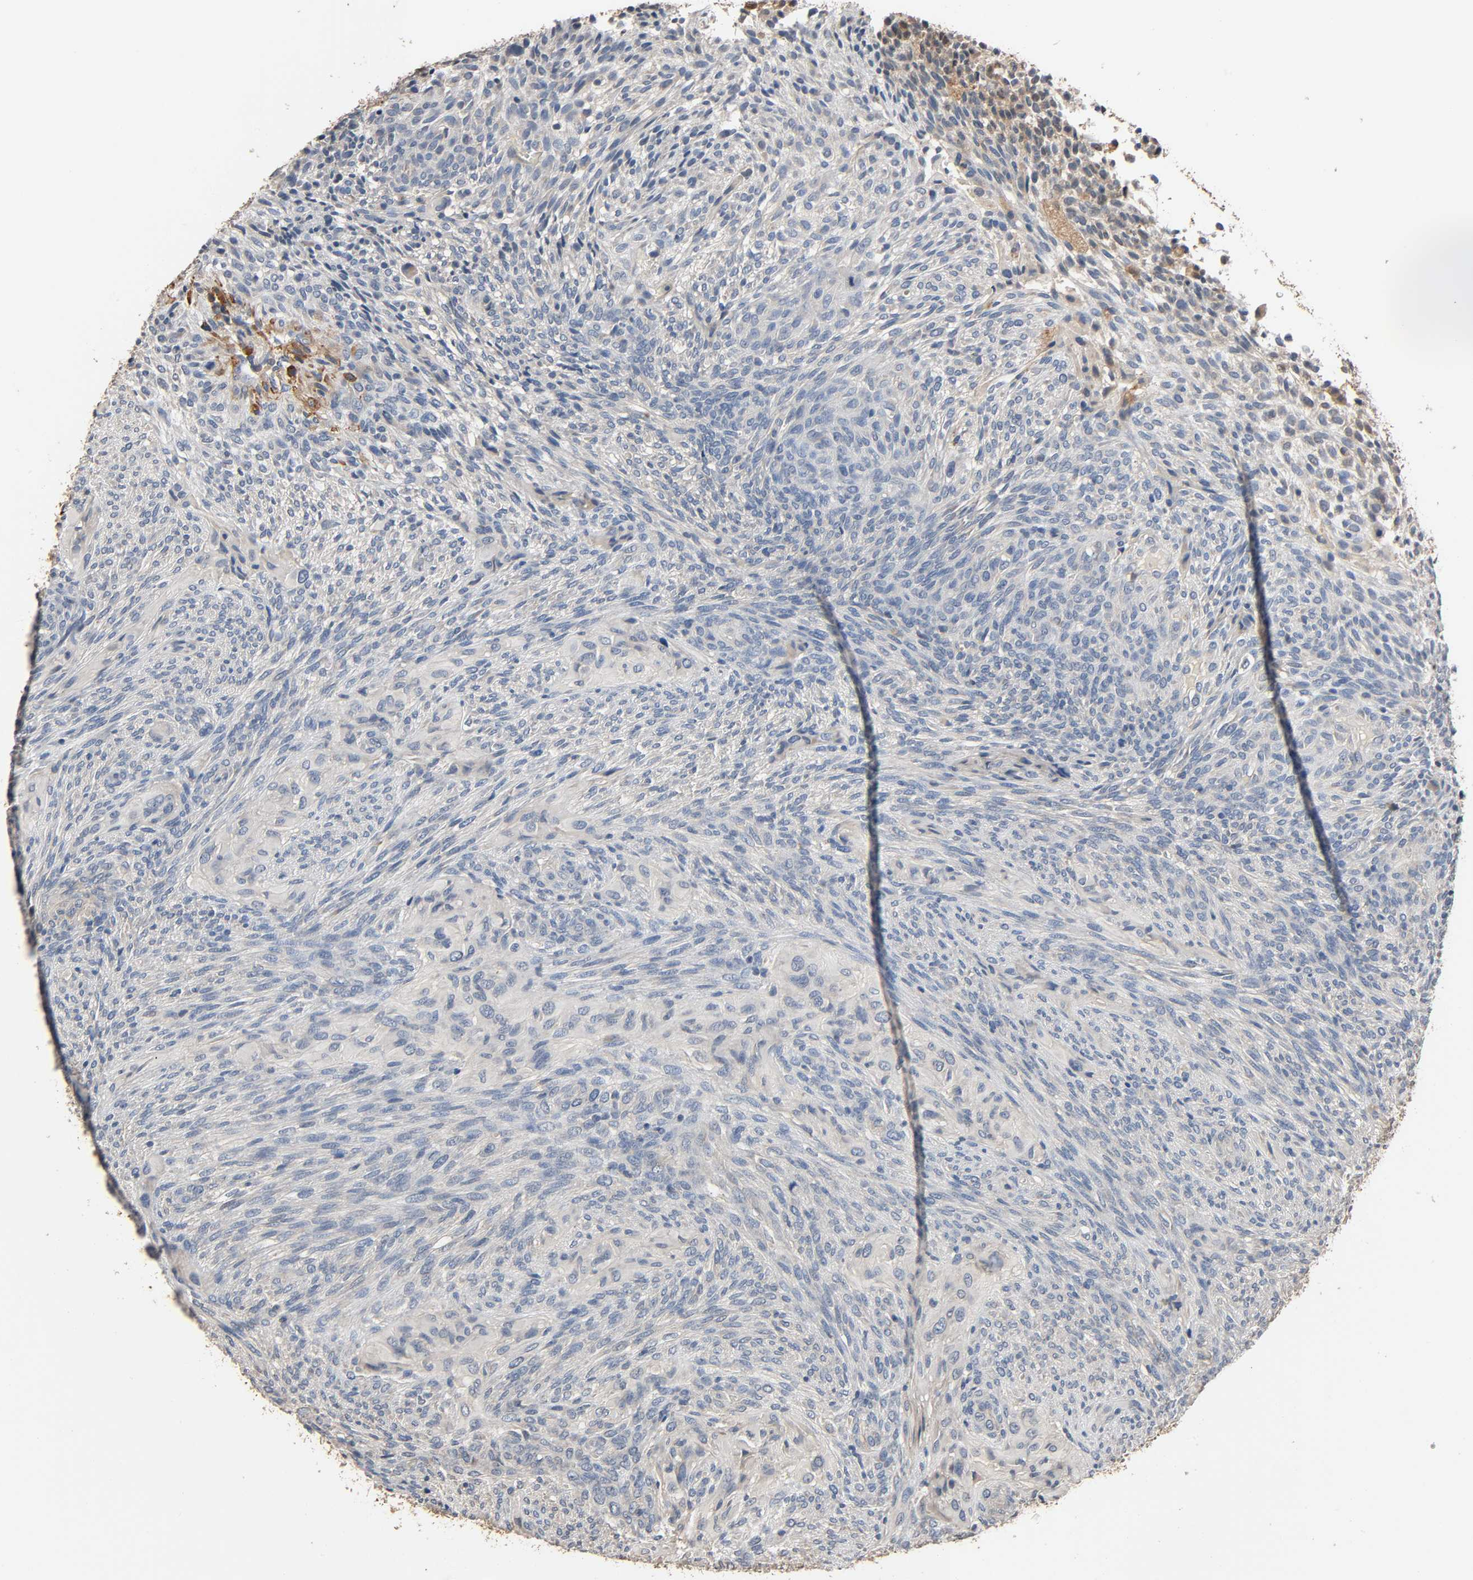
{"staining": {"intensity": "weak", "quantity": "<25%", "location": "cytoplasmic/membranous"}, "tissue": "glioma", "cell_type": "Tumor cells", "image_type": "cancer", "snomed": [{"axis": "morphology", "description": "Glioma, malignant, High grade"}, {"axis": "topography", "description": "Cerebral cortex"}], "caption": "The immunohistochemistry image has no significant staining in tumor cells of malignant glioma (high-grade) tissue. Brightfield microscopy of immunohistochemistry stained with DAB (brown) and hematoxylin (blue), captured at high magnification.", "gene": "GSTA3", "patient": {"sex": "female", "age": 55}}